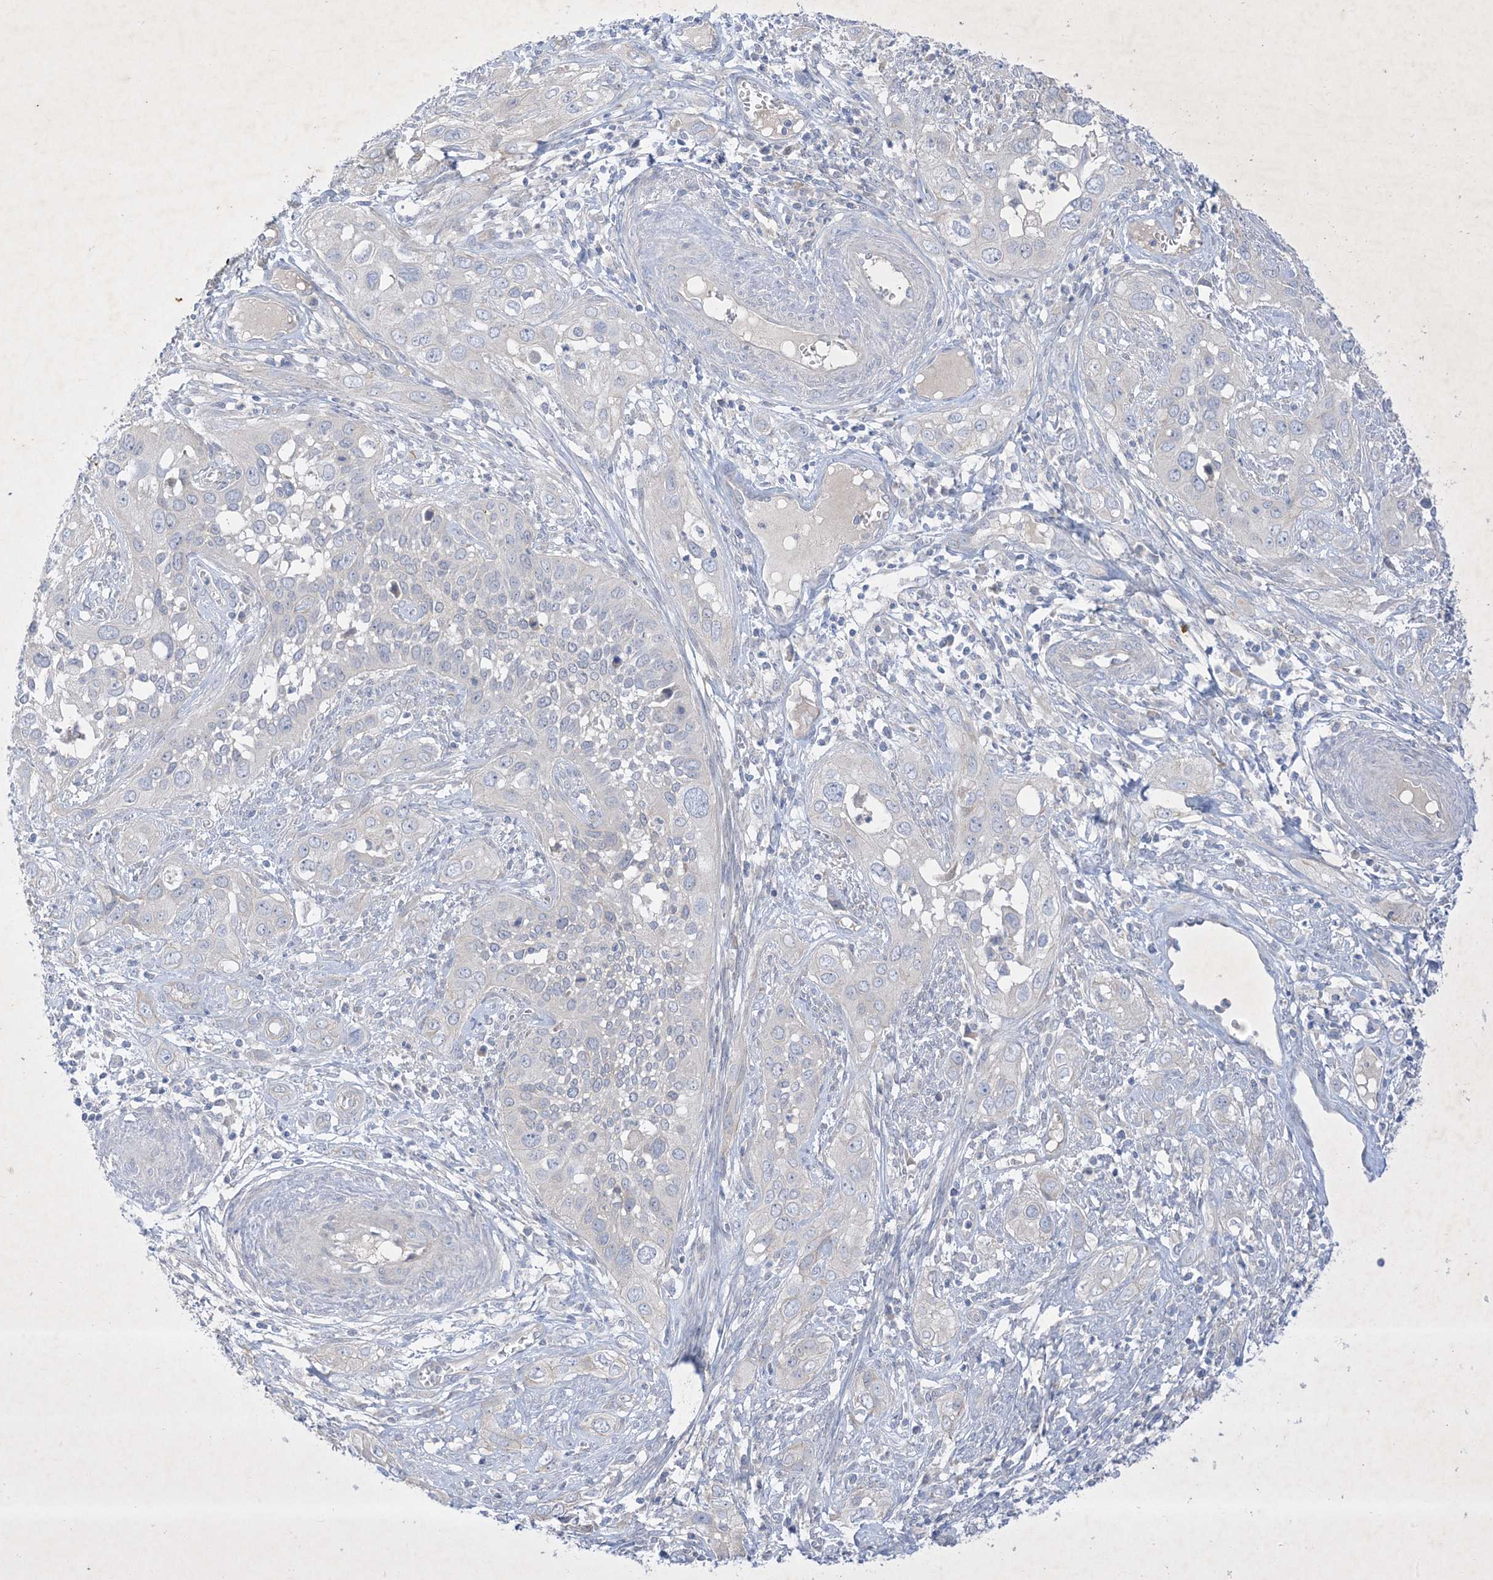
{"staining": {"intensity": "negative", "quantity": "none", "location": "none"}, "tissue": "cervical cancer", "cell_type": "Tumor cells", "image_type": "cancer", "snomed": [{"axis": "morphology", "description": "Squamous cell carcinoma, NOS"}, {"axis": "topography", "description": "Cervix"}], "caption": "There is no significant staining in tumor cells of cervical cancer (squamous cell carcinoma).", "gene": "PLEKHA3", "patient": {"sex": "female", "age": 34}}